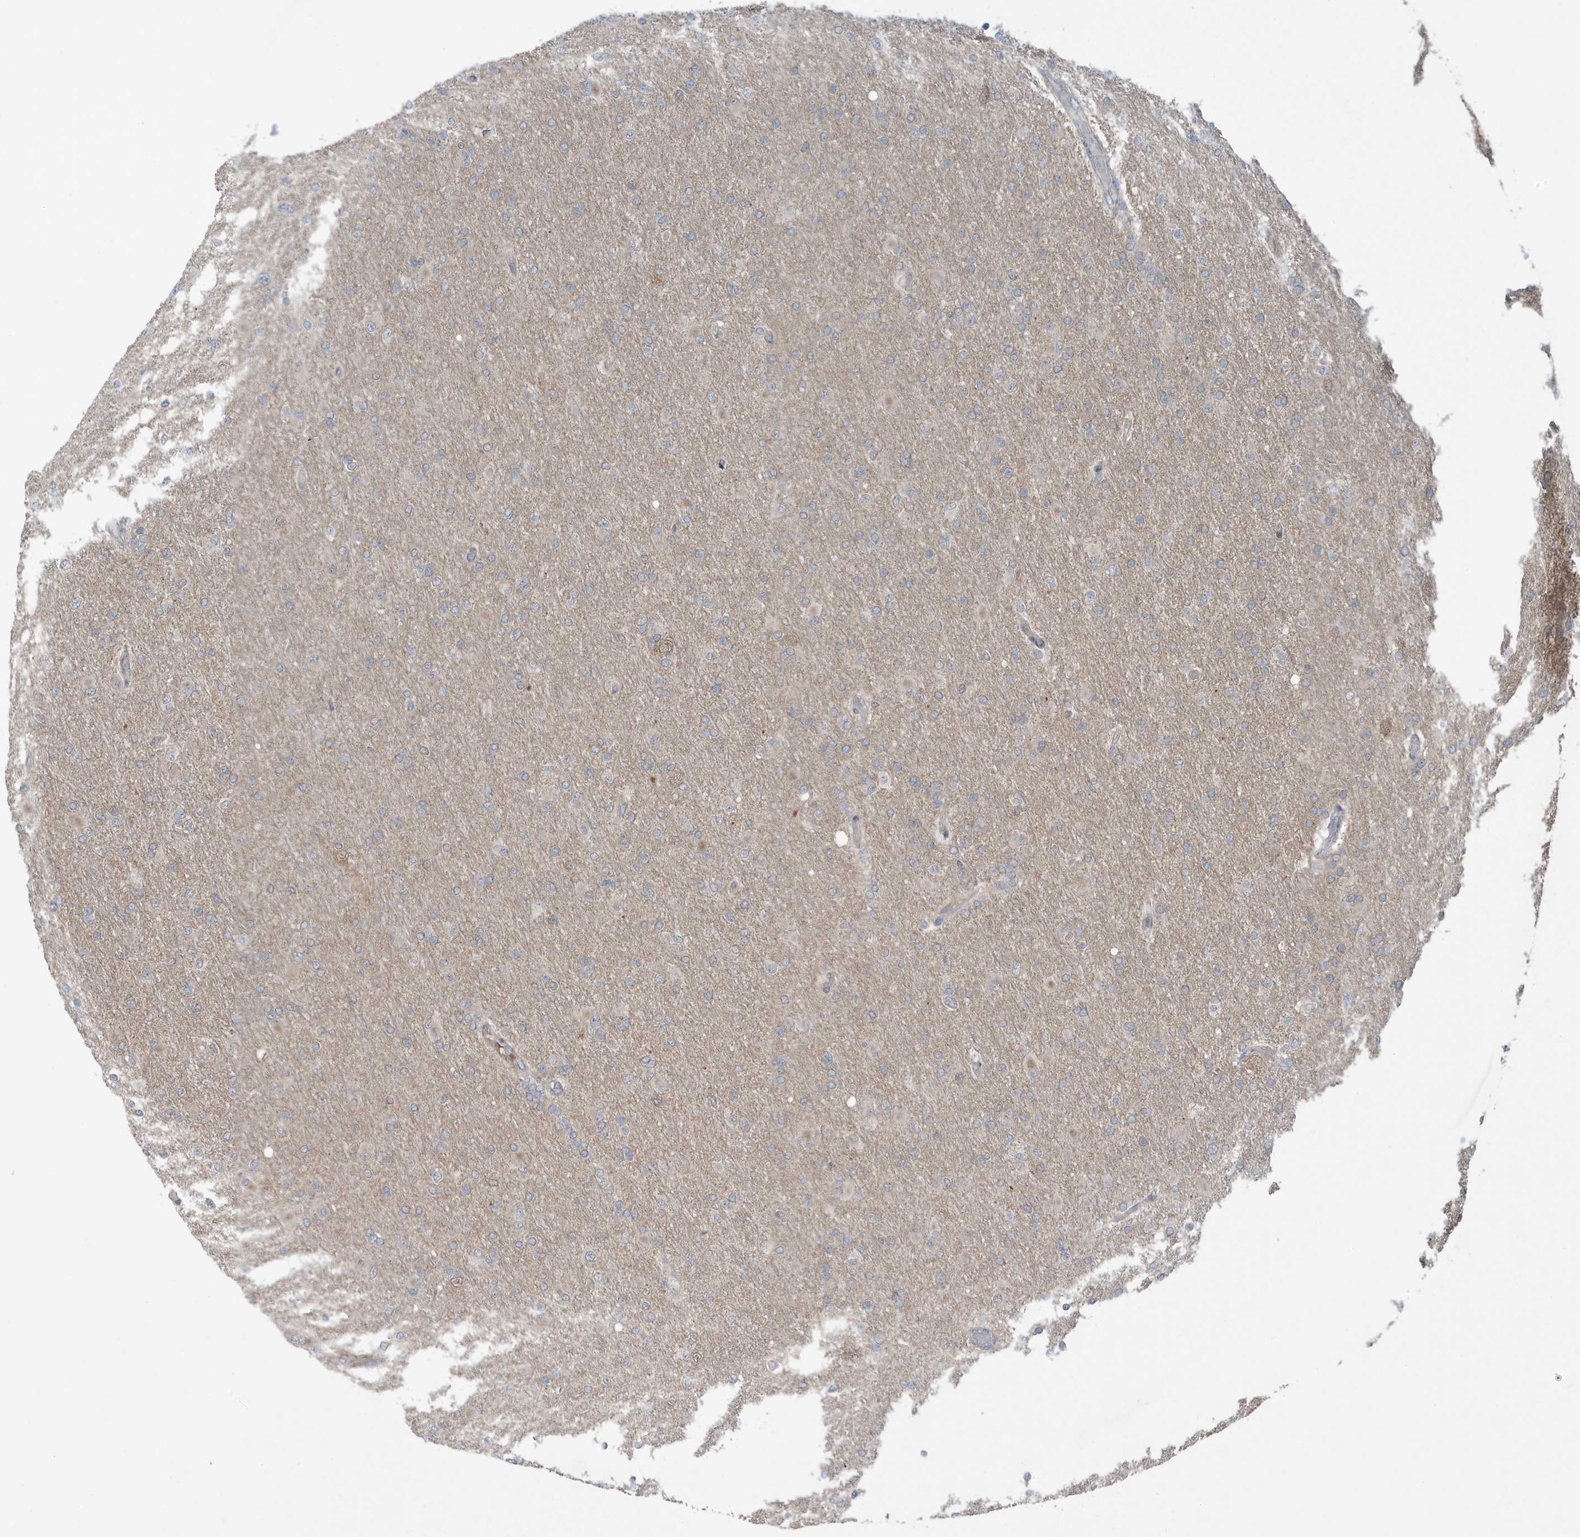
{"staining": {"intensity": "negative", "quantity": "none", "location": "none"}, "tissue": "glioma", "cell_type": "Tumor cells", "image_type": "cancer", "snomed": [{"axis": "morphology", "description": "Glioma, malignant, High grade"}, {"axis": "topography", "description": "Cerebral cortex"}], "caption": "Tumor cells are negative for brown protein staining in malignant glioma (high-grade). (Brightfield microscopy of DAB (3,3'-diaminobenzidine) IHC at high magnification).", "gene": "PRRT3", "patient": {"sex": "female", "age": 36}}